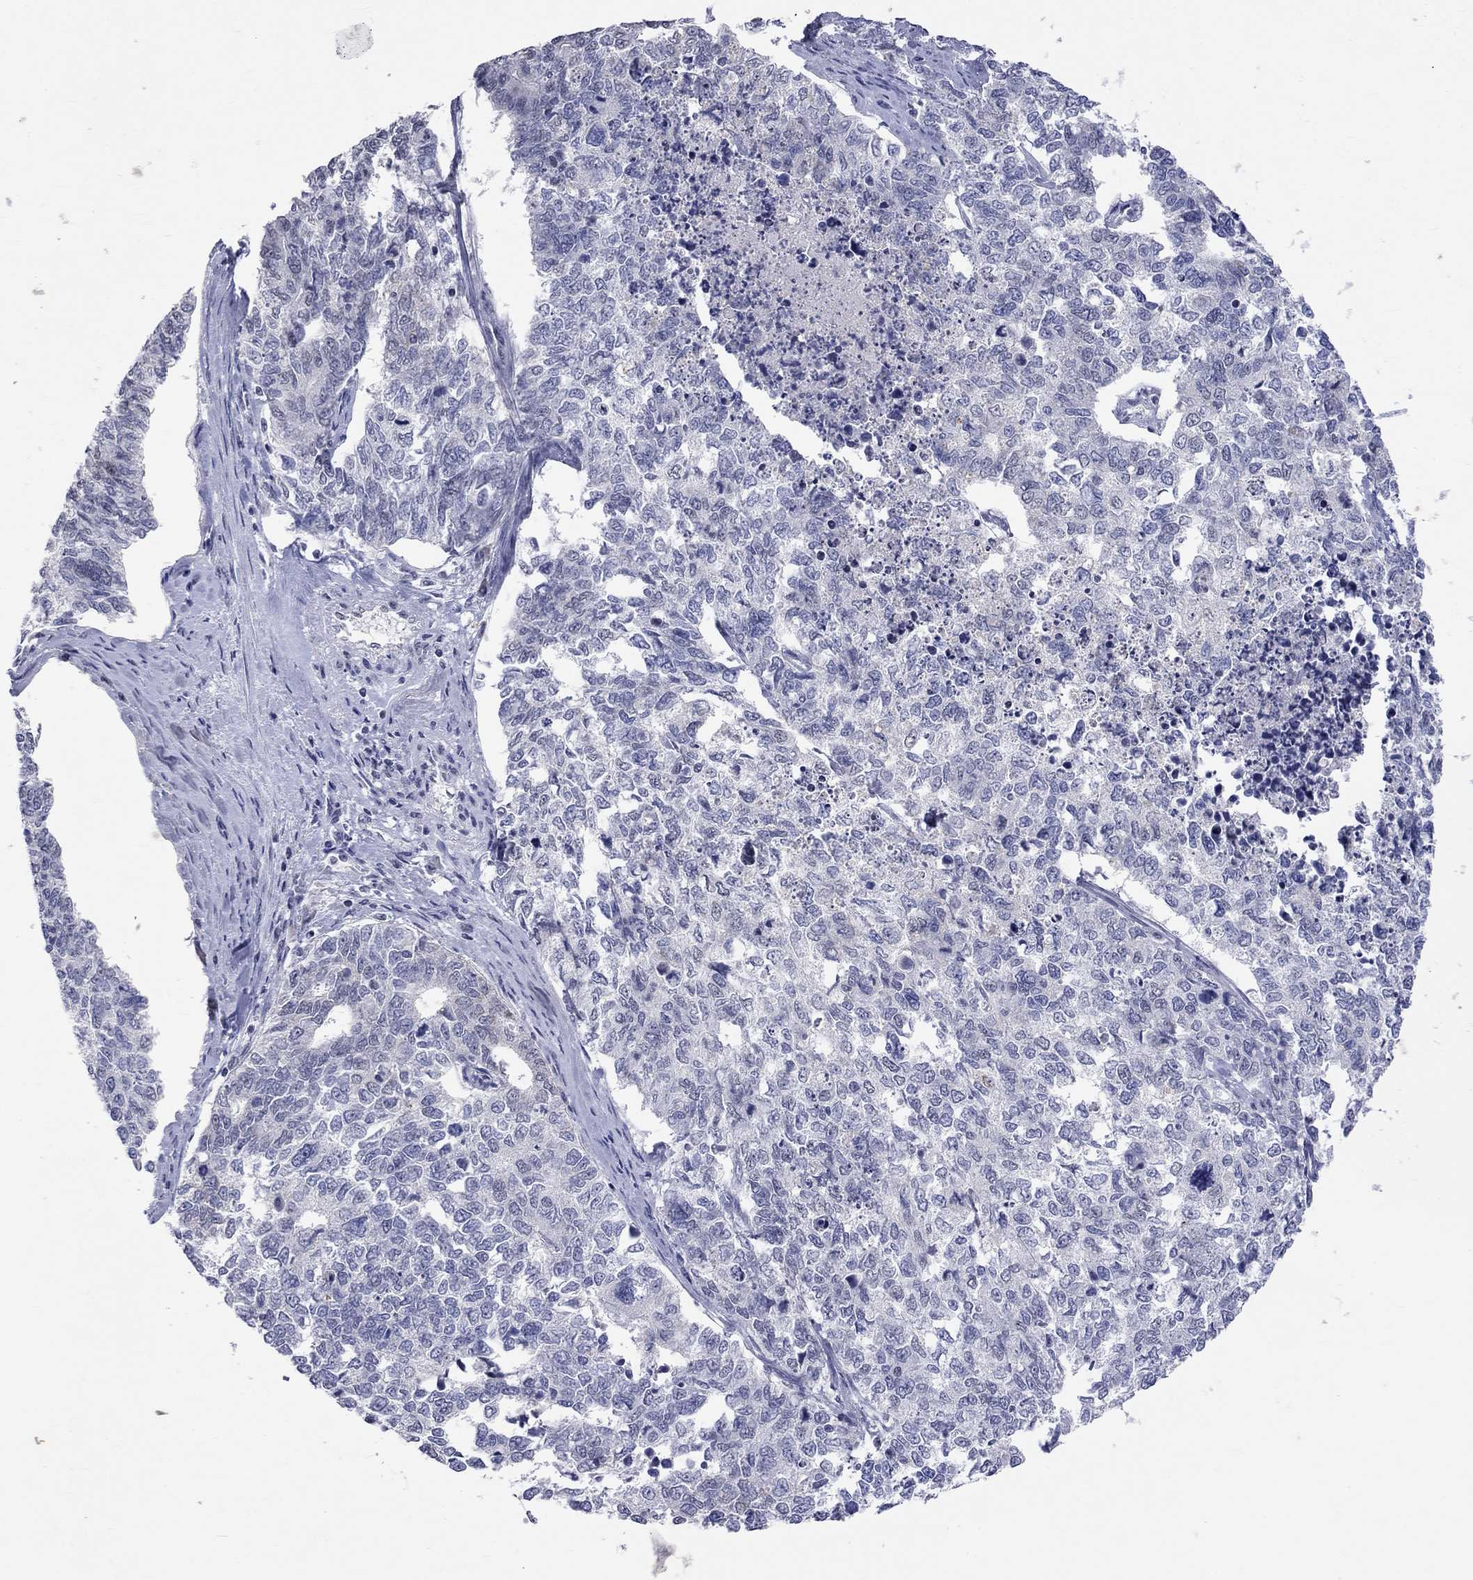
{"staining": {"intensity": "negative", "quantity": "none", "location": "none"}, "tissue": "cervical cancer", "cell_type": "Tumor cells", "image_type": "cancer", "snomed": [{"axis": "morphology", "description": "Squamous cell carcinoma, NOS"}, {"axis": "topography", "description": "Cervix"}], "caption": "Tumor cells are negative for protein expression in human cervical cancer.", "gene": "TMEM143", "patient": {"sex": "female", "age": 63}}